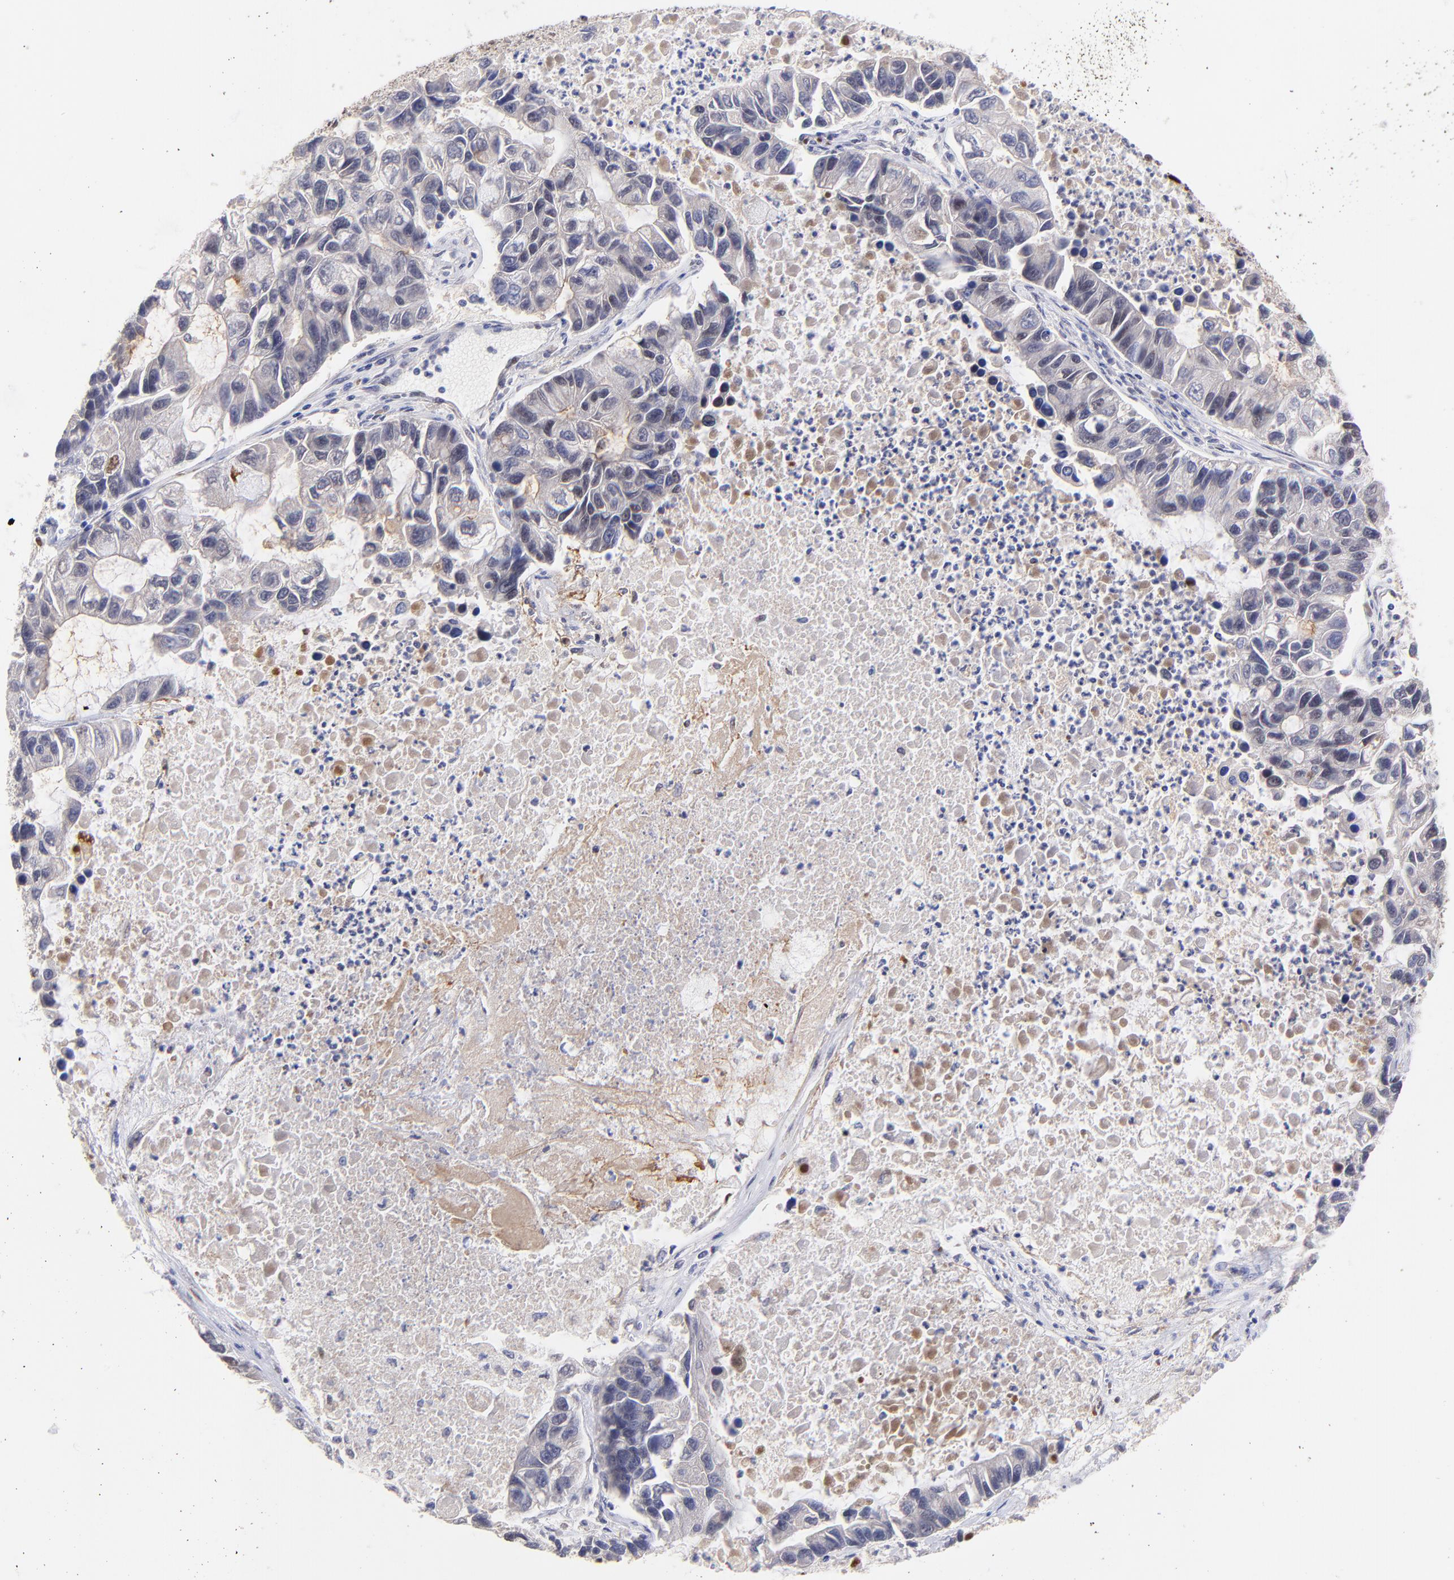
{"staining": {"intensity": "weak", "quantity": "25%-75%", "location": "nuclear"}, "tissue": "lung cancer", "cell_type": "Tumor cells", "image_type": "cancer", "snomed": [{"axis": "morphology", "description": "Adenocarcinoma, NOS"}, {"axis": "topography", "description": "Lung"}], "caption": "Protein expression analysis of lung adenocarcinoma reveals weak nuclear expression in about 25%-75% of tumor cells. (brown staining indicates protein expression, while blue staining denotes nuclei).", "gene": "MIDEAS", "patient": {"sex": "female", "age": 51}}